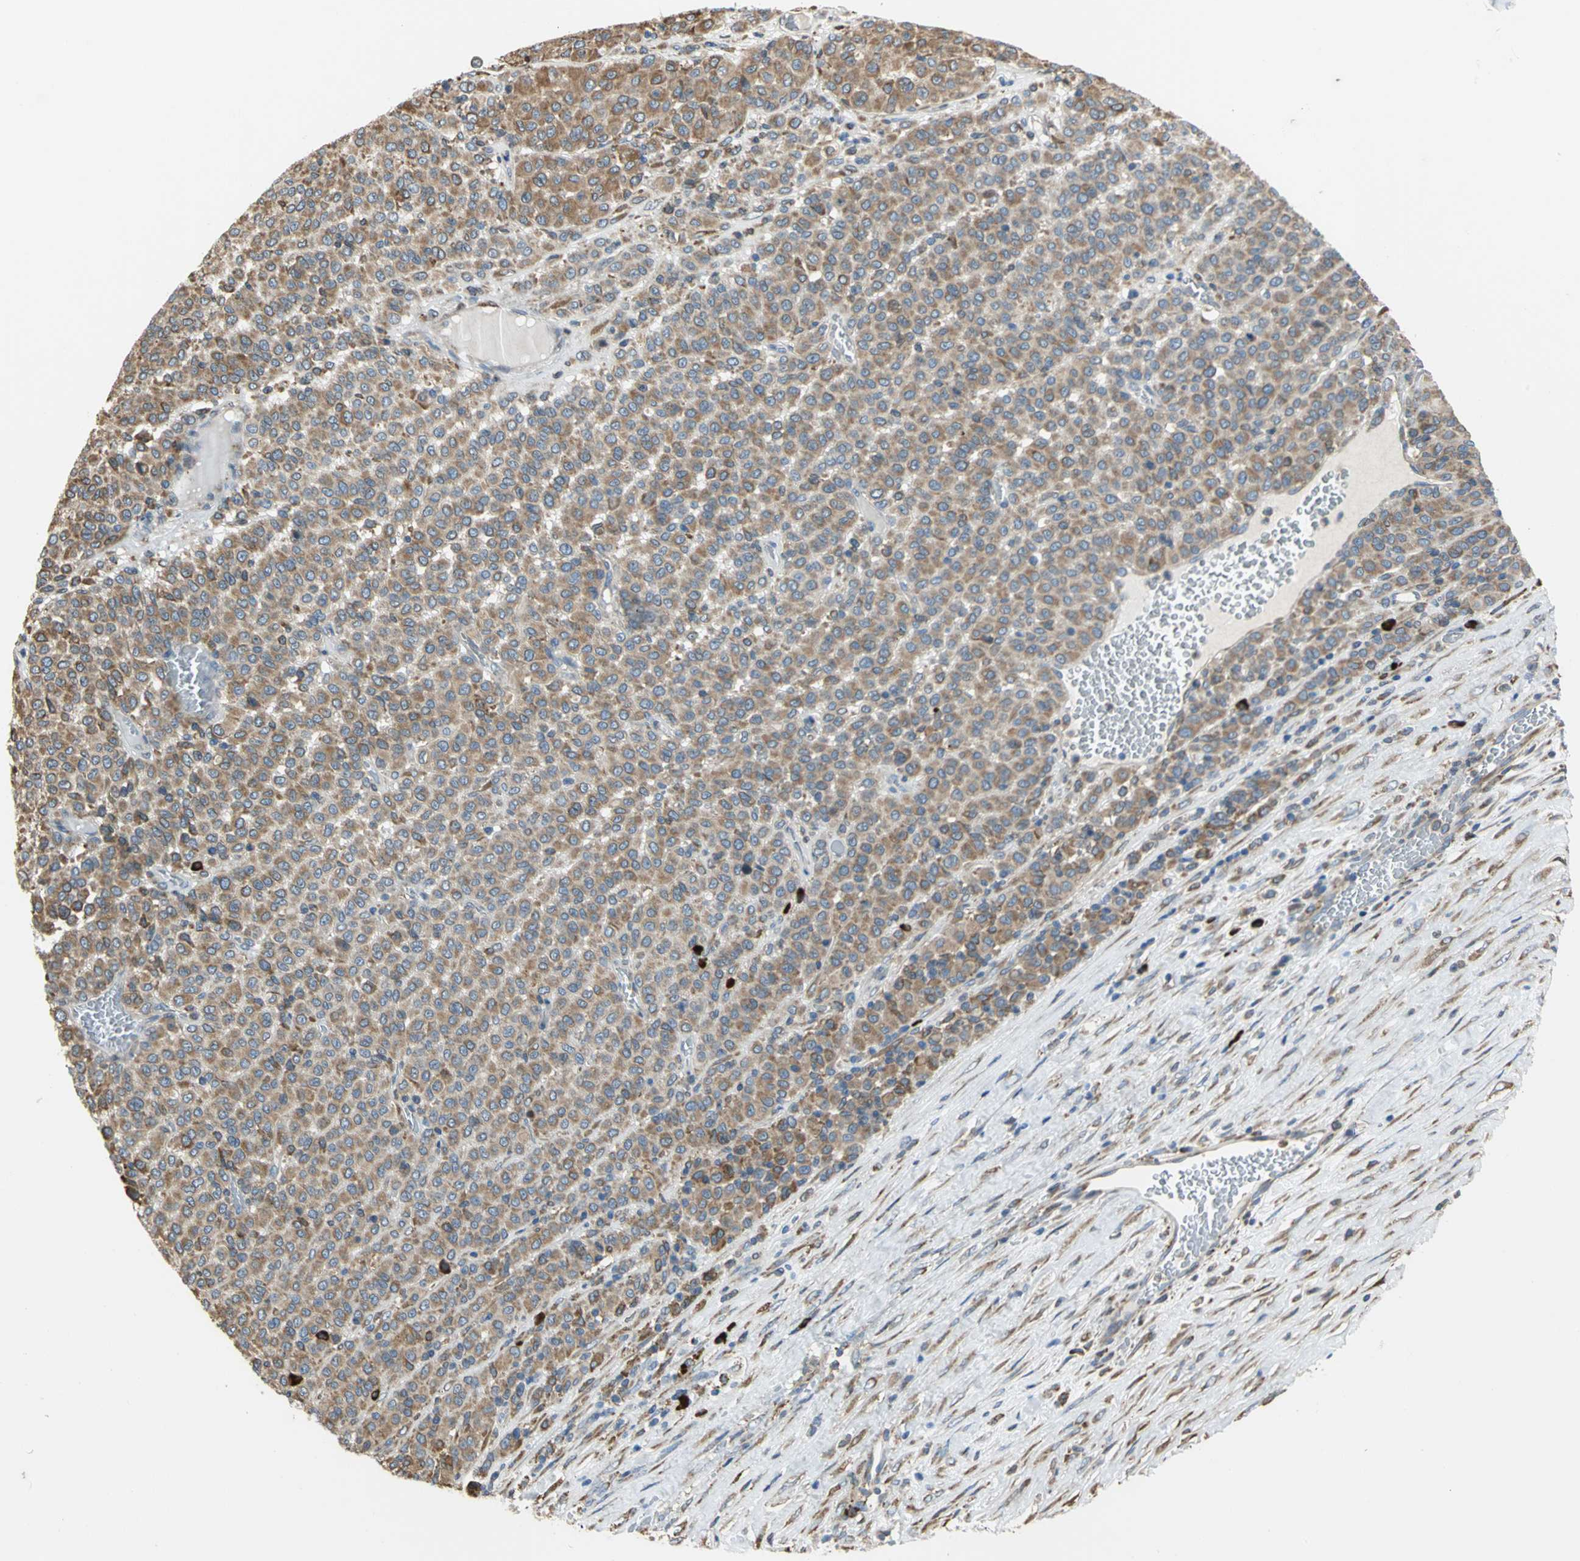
{"staining": {"intensity": "moderate", "quantity": ">75%", "location": "cytoplasmic/membranous"}, "tissue": "melanoma", "cell_type": "Tumor cells", "image_type": "cancer", "snomed": [{"axis": "morphology", "description": "Malignant melanoma, Metastatic site"}, {"axis": "topography", "description": "Pancreas"}], "caption": "Protein expression analysis of human melanoma reveals moderate cytoplasmic/membranous positivity in about >75% of tumor cells.", "gene": "SDF2L1", "patient": {"sex": "female", "age": 30}}